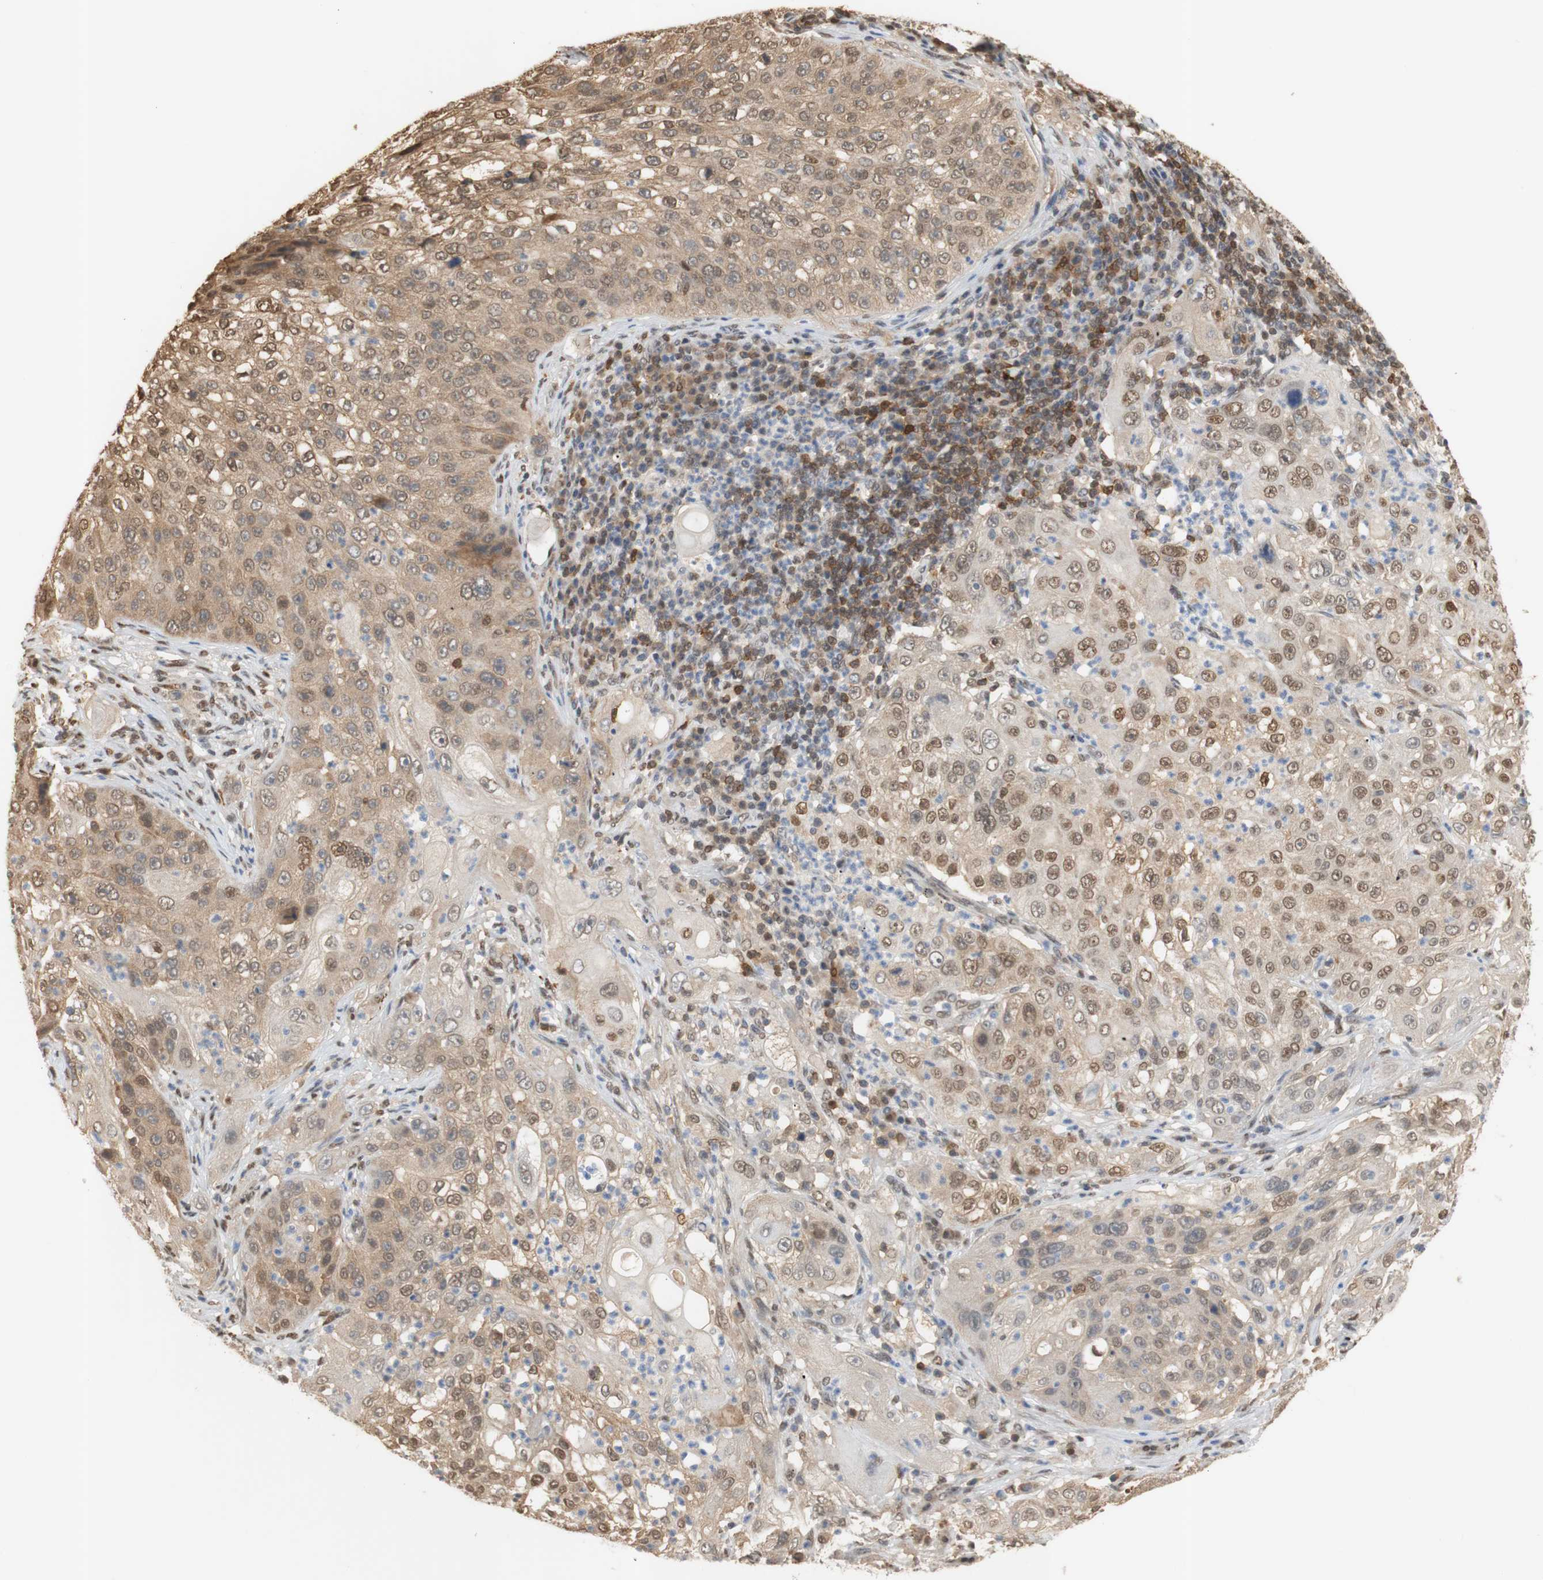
{"staining": {"intensity": "moderate", "quantity": ">75%", "location": "cytoplasmic/membranous,nuclear"}, "tissue": "lung cancer", "cell_type": "Tumor cells", "image_type": "cancer", "snomed": [{"axis": "morphology", "description": "Inflammation, NOS"}, {"axis": "morphology", "description": "Squamous cell carcinoma, NOS"}, {"axis": "topography", "description": "Lymph node"}, {"axis": "topography", "description": "Soft tissue"}, {"axis": "topography", "description": "Lung"}], "caption": "A medium amount of moderate cytoplasmic/membranous and nuclear staining is identified in approximately >75% of tumor cells in lung cancer (squamous cell carcinoma) tissue.", "gene": "NAP1L4", "patient": {"sex": "male", "age": 66}}